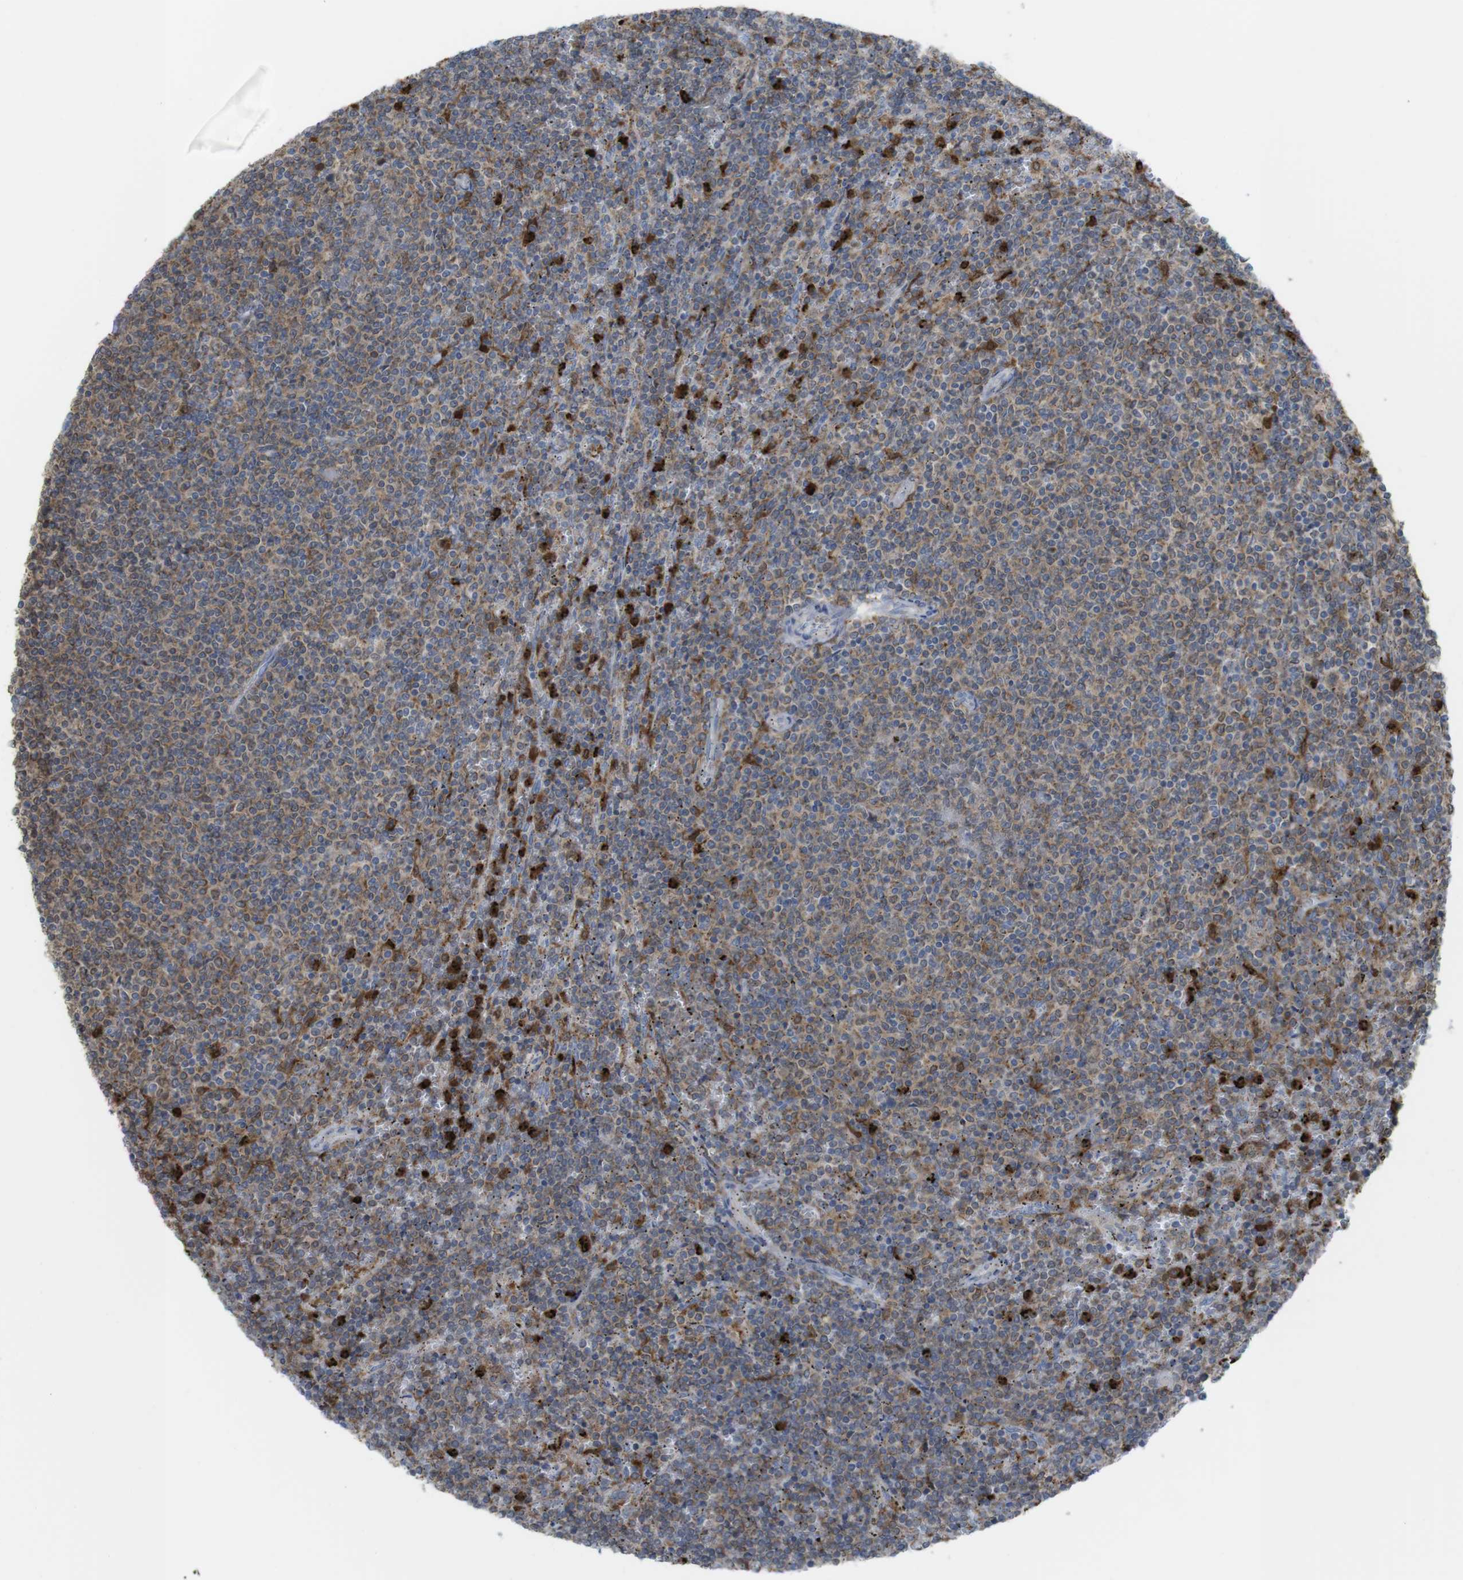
{"staining": {"intensity": "weak", "quantity": ">75%", "location": "cytoplasmic/membranous"}, "tissue": "lymphoma", "cell_type": "Tumor cells", "image_type": "cancer", "snomed": [{"axis": "morphology", "description": "Malignant lymphoma, non-Hodgkin's type, Low grade"}, {"axis": "topography", "description": "Spleen"}], "caption": "Immunohistochemical staining of human low-grade malignant lymphoma, non-Hodgkin's type displays weak cytoplasmic/membranous protein staining in about >75% of tumor cells.", "gene": "PRKCD", "patient": {"sex": "female", "age": 50}}